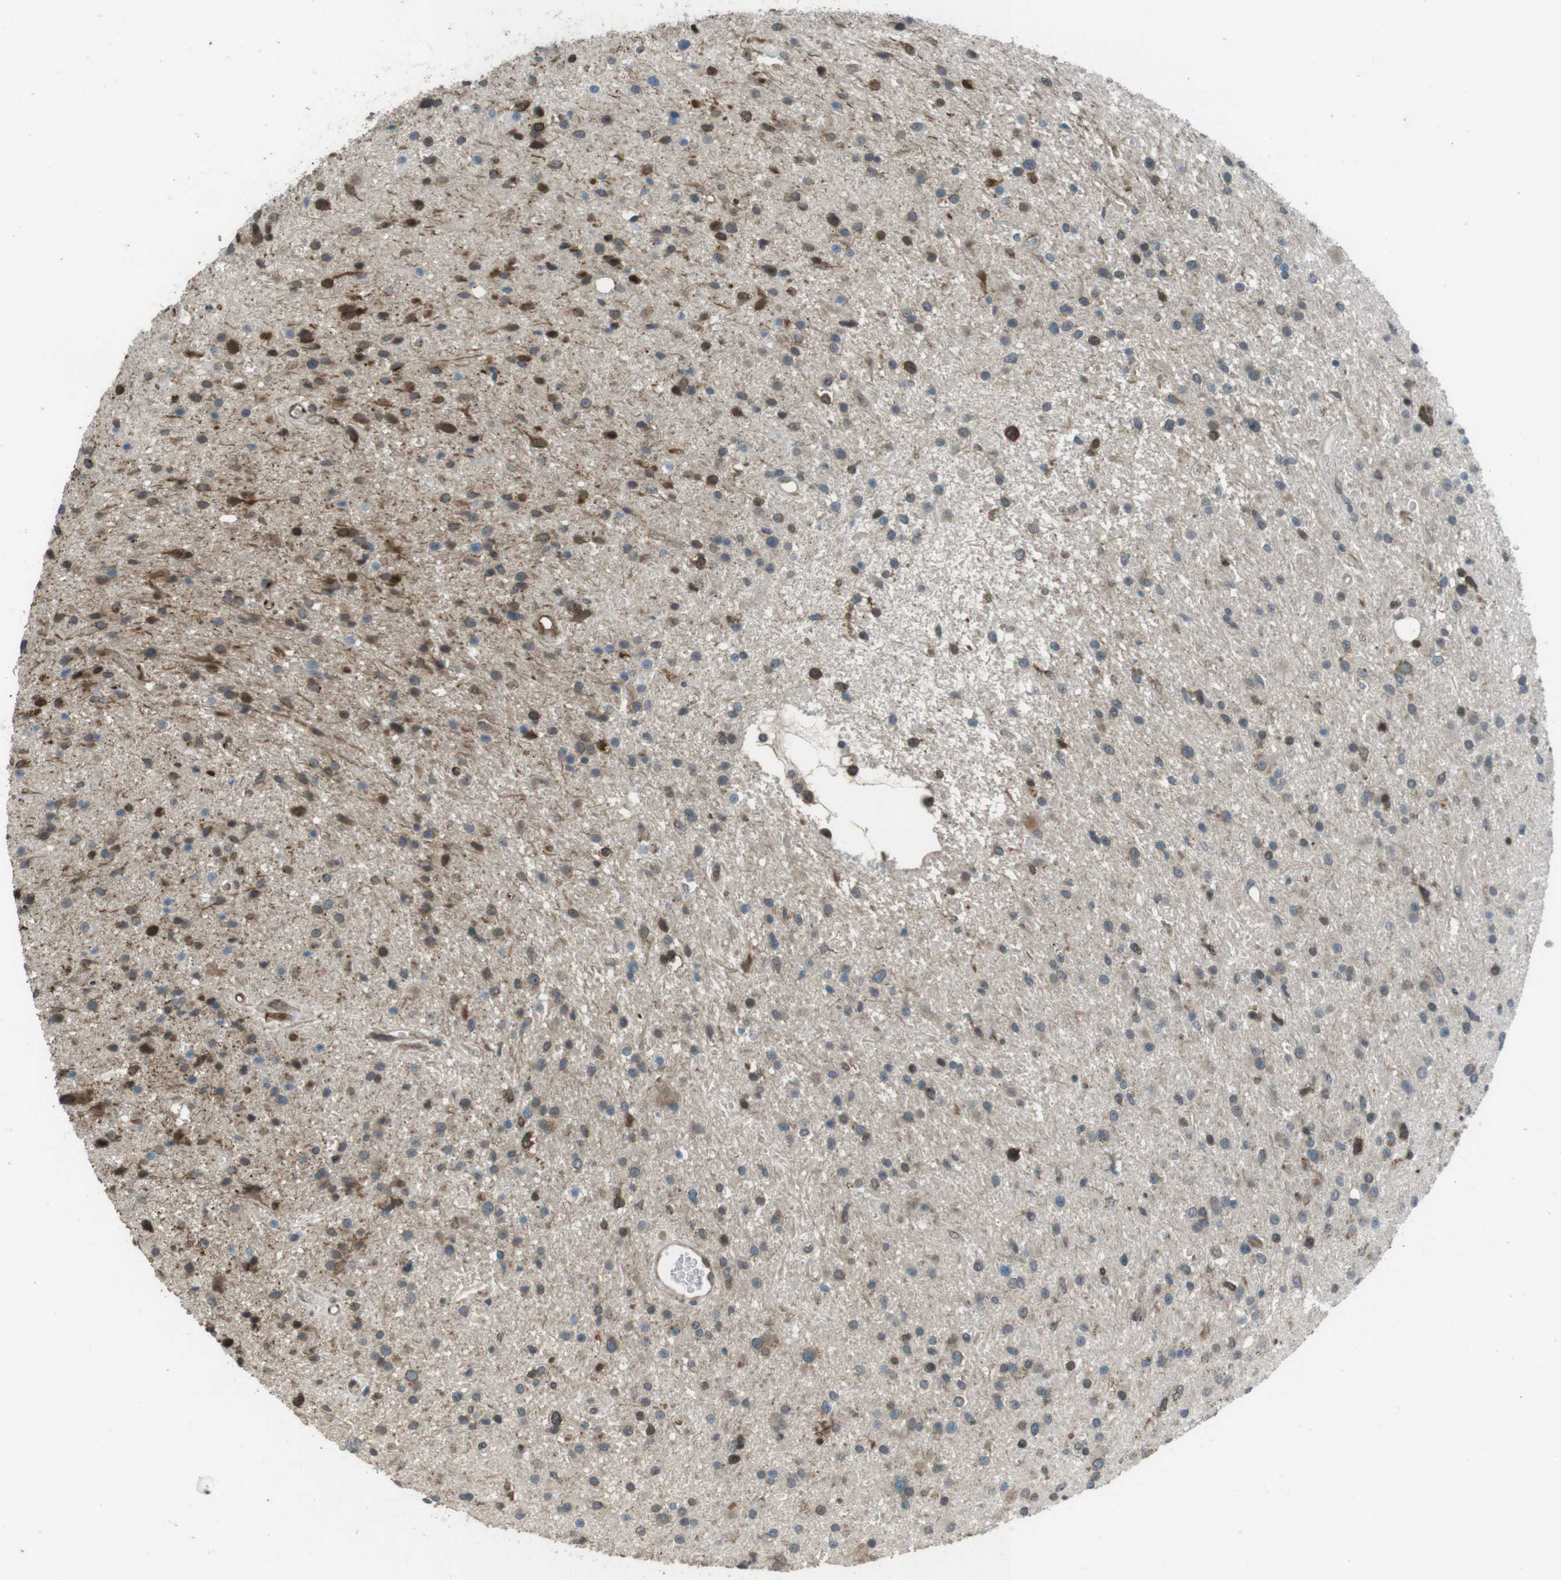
{"staining": {"intensity": "moderate", "quantity": "25%-75%", "location": "cytoplasmic/membranous,nuclear"}, "tissue": "glioma", "cell_type": "Tumor cells", "image_type": "cancer", "snomed": [{"axis": "morphology", "description": "Glioma, malignant, High grade"}, {"axis": "topography", "description": "Brain"}], "caption": "Malignant glioma (high-grade) was stained to show a protein in brown. There is medium levels of moderate cytoplasmic/membranous and nuclear staining in about 25%-75% of tumor cells. (Brightfield microscopy of DAB IHC at high magnification).", "gene": "ZNF330", "patient": {"sex": "male", "age": 33}}